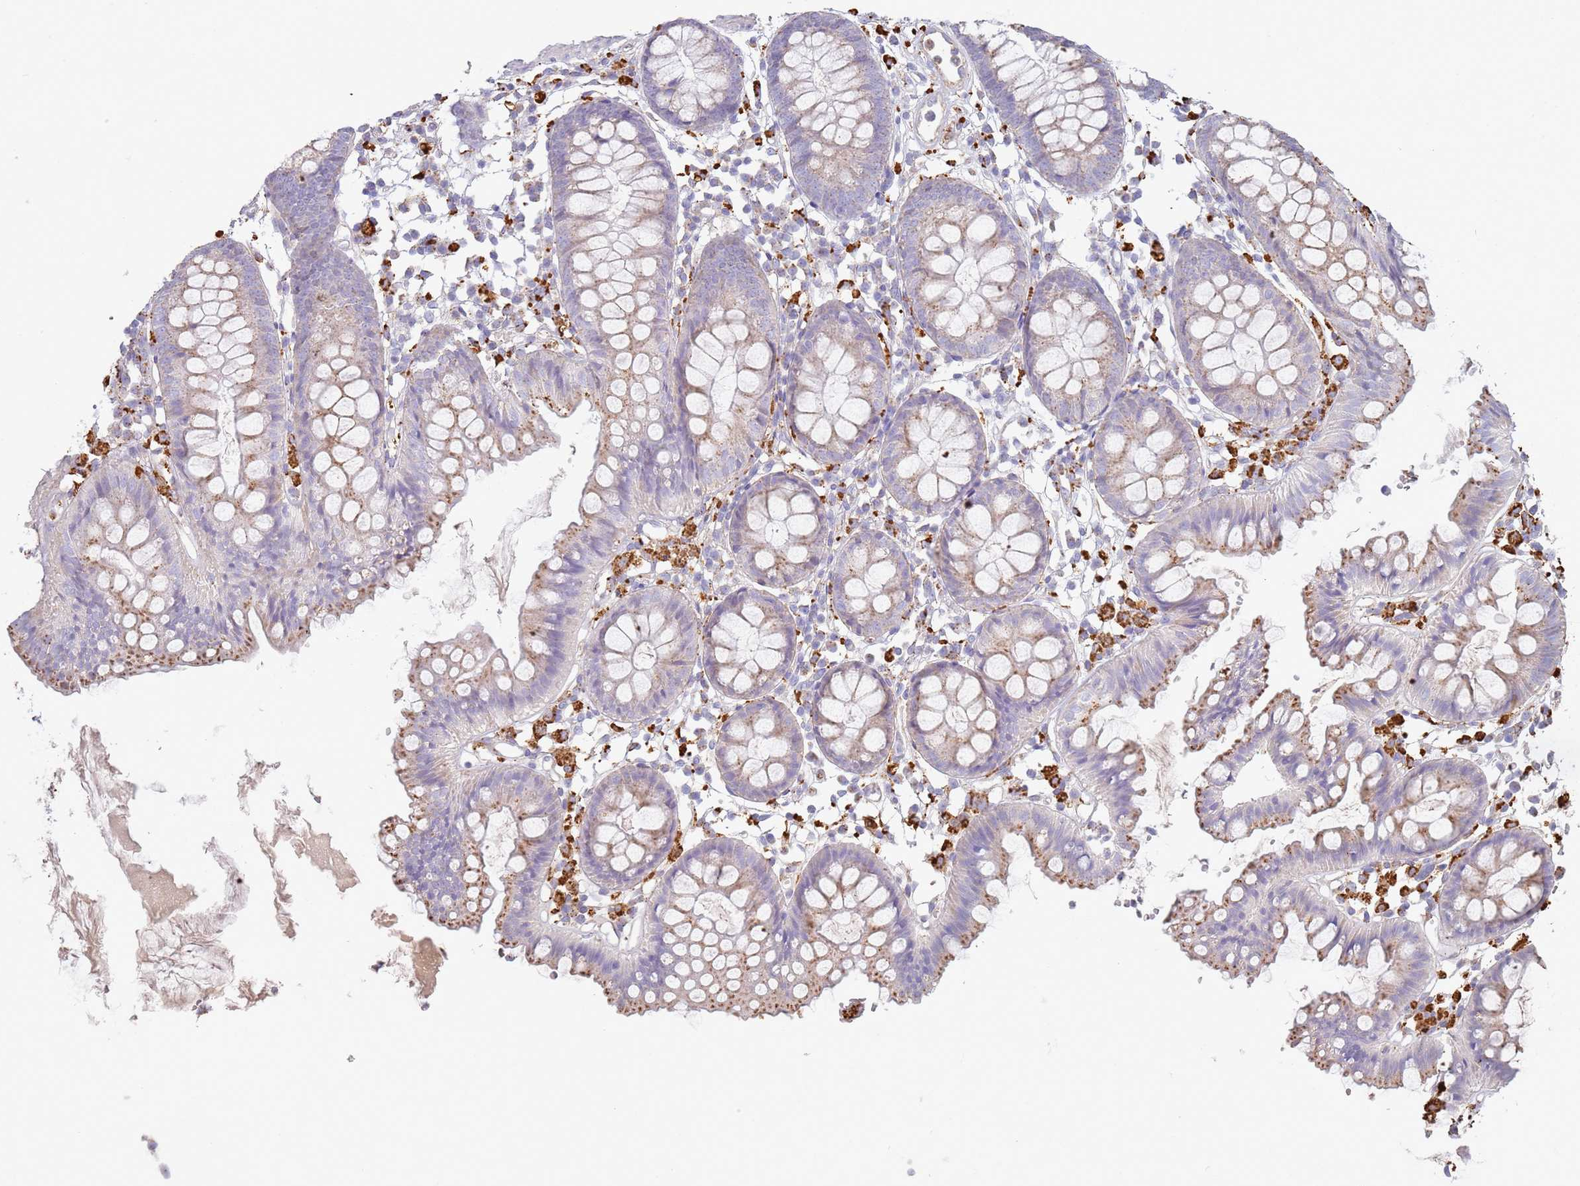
{"staining": {"intensity": "moderate", "quantity": ">75%", "location": "cytoplasmic/membranous"}, "tissue": "colon", "cell_type": "Endothelial cells", "image_type": "normal", "snomed": [{"axis": "morphology", "description": "Normal tissue, NOS"}, {"axis": "topography", "description": "Colon"}], "caption": "Protein expression analysis of normal human colon reveals moderate cytoplasmic/membranous expression in approximately >75% of endothelial cells.", "gene": "TMEM229B", "patient": {"sex": "female", "age": 84}}